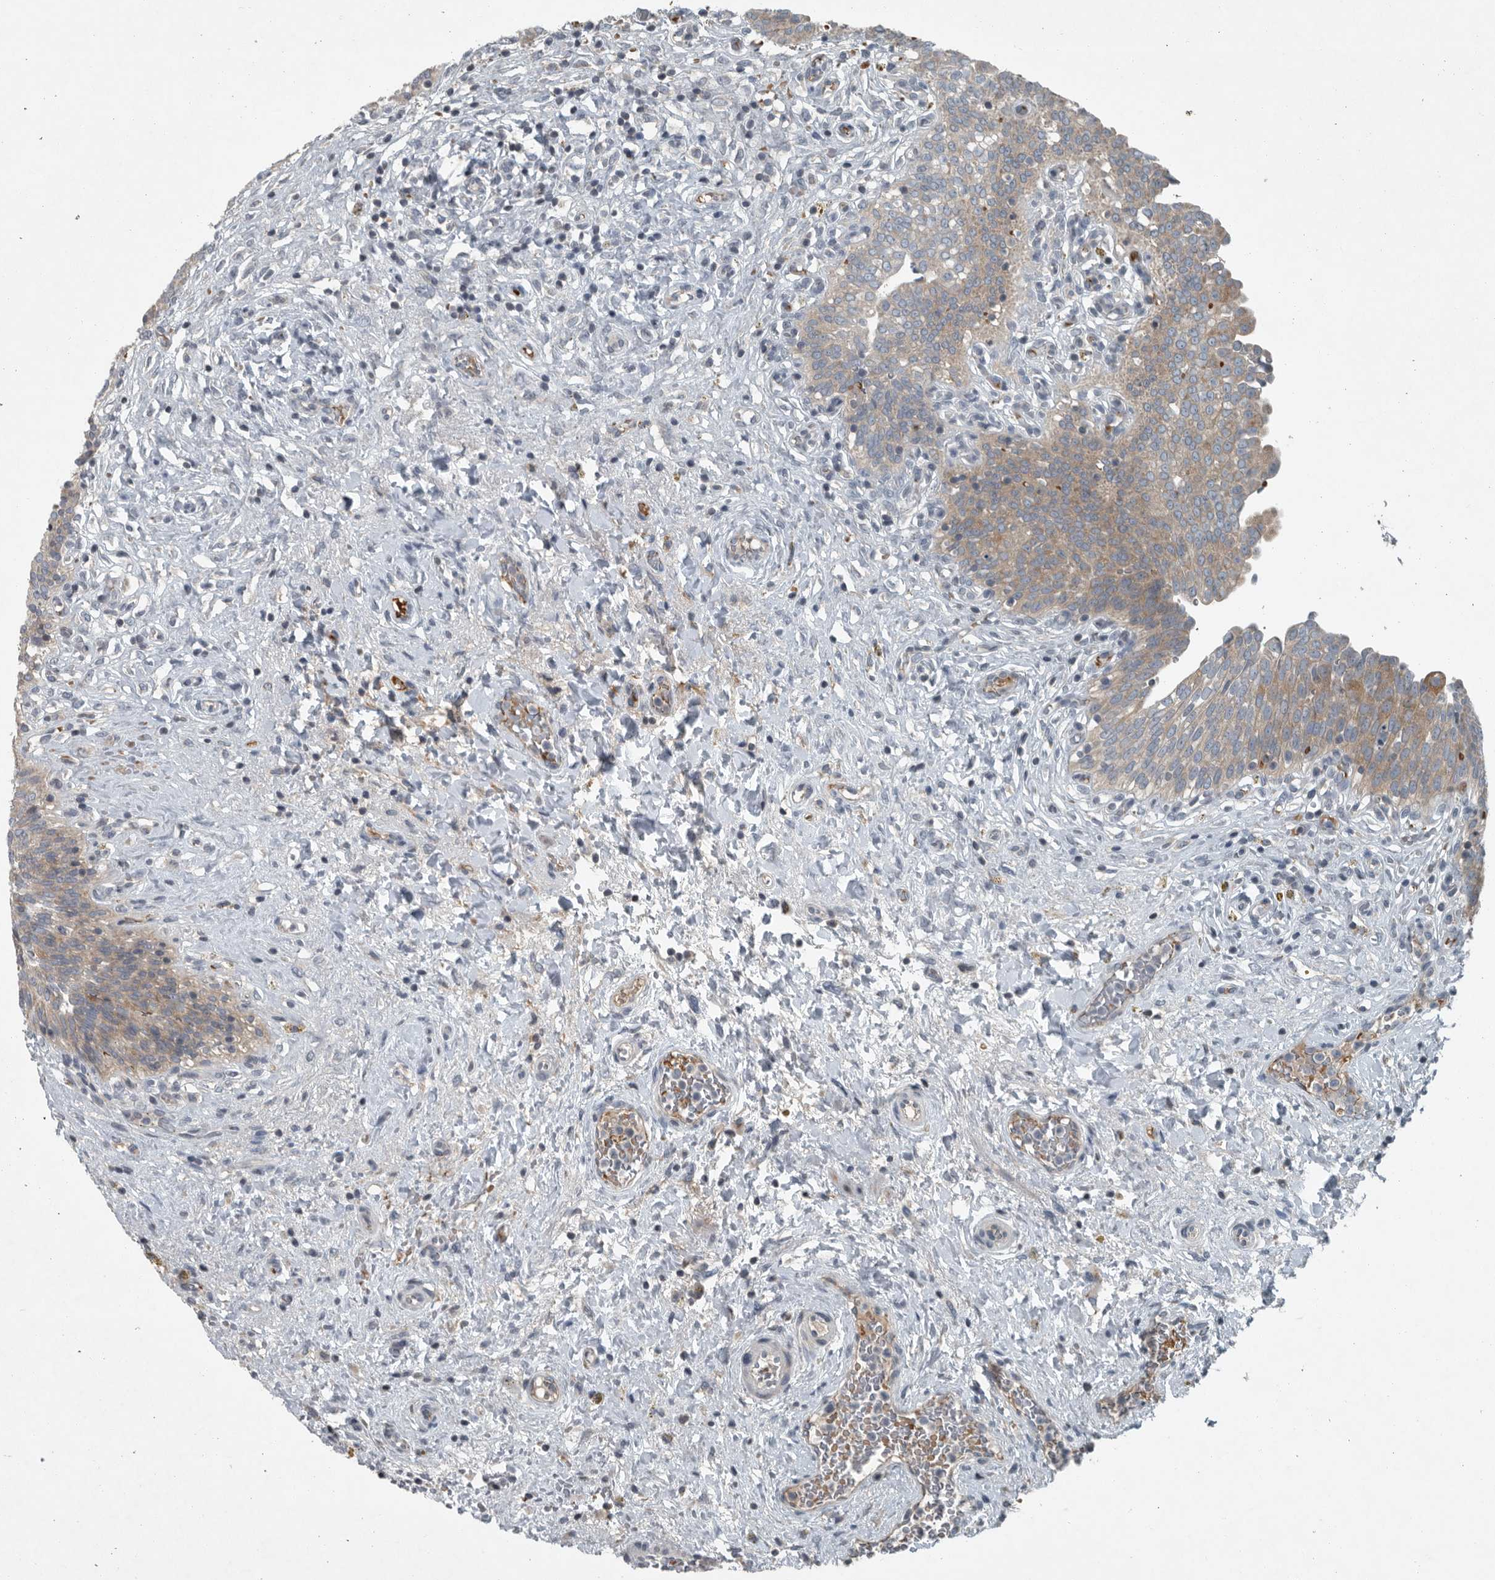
{"staining": {"intensity": "moderate", "quantity": "25%-75%", "location": "cytoplasmic/membranous"}, "tissue": "urinary bladder", "cell_type": "Urothelial cells", "image_type": "normal", "snomed": [{"axis": "morphology", "description": "Urothelial carcinoma, High grade"}, {"axis": "topography", "description": "Urinary bladder"}], "caption": "High-power microscopy captured an immunohistochemistry (IHC) histopathology image of benign urinary bladder, revealing moderate cytoplasmic/membranous positivity in approximately 25%-75% of urothelial cells.", "gene": "MPP3", "patient": {"sex": "male", "age": 46}}